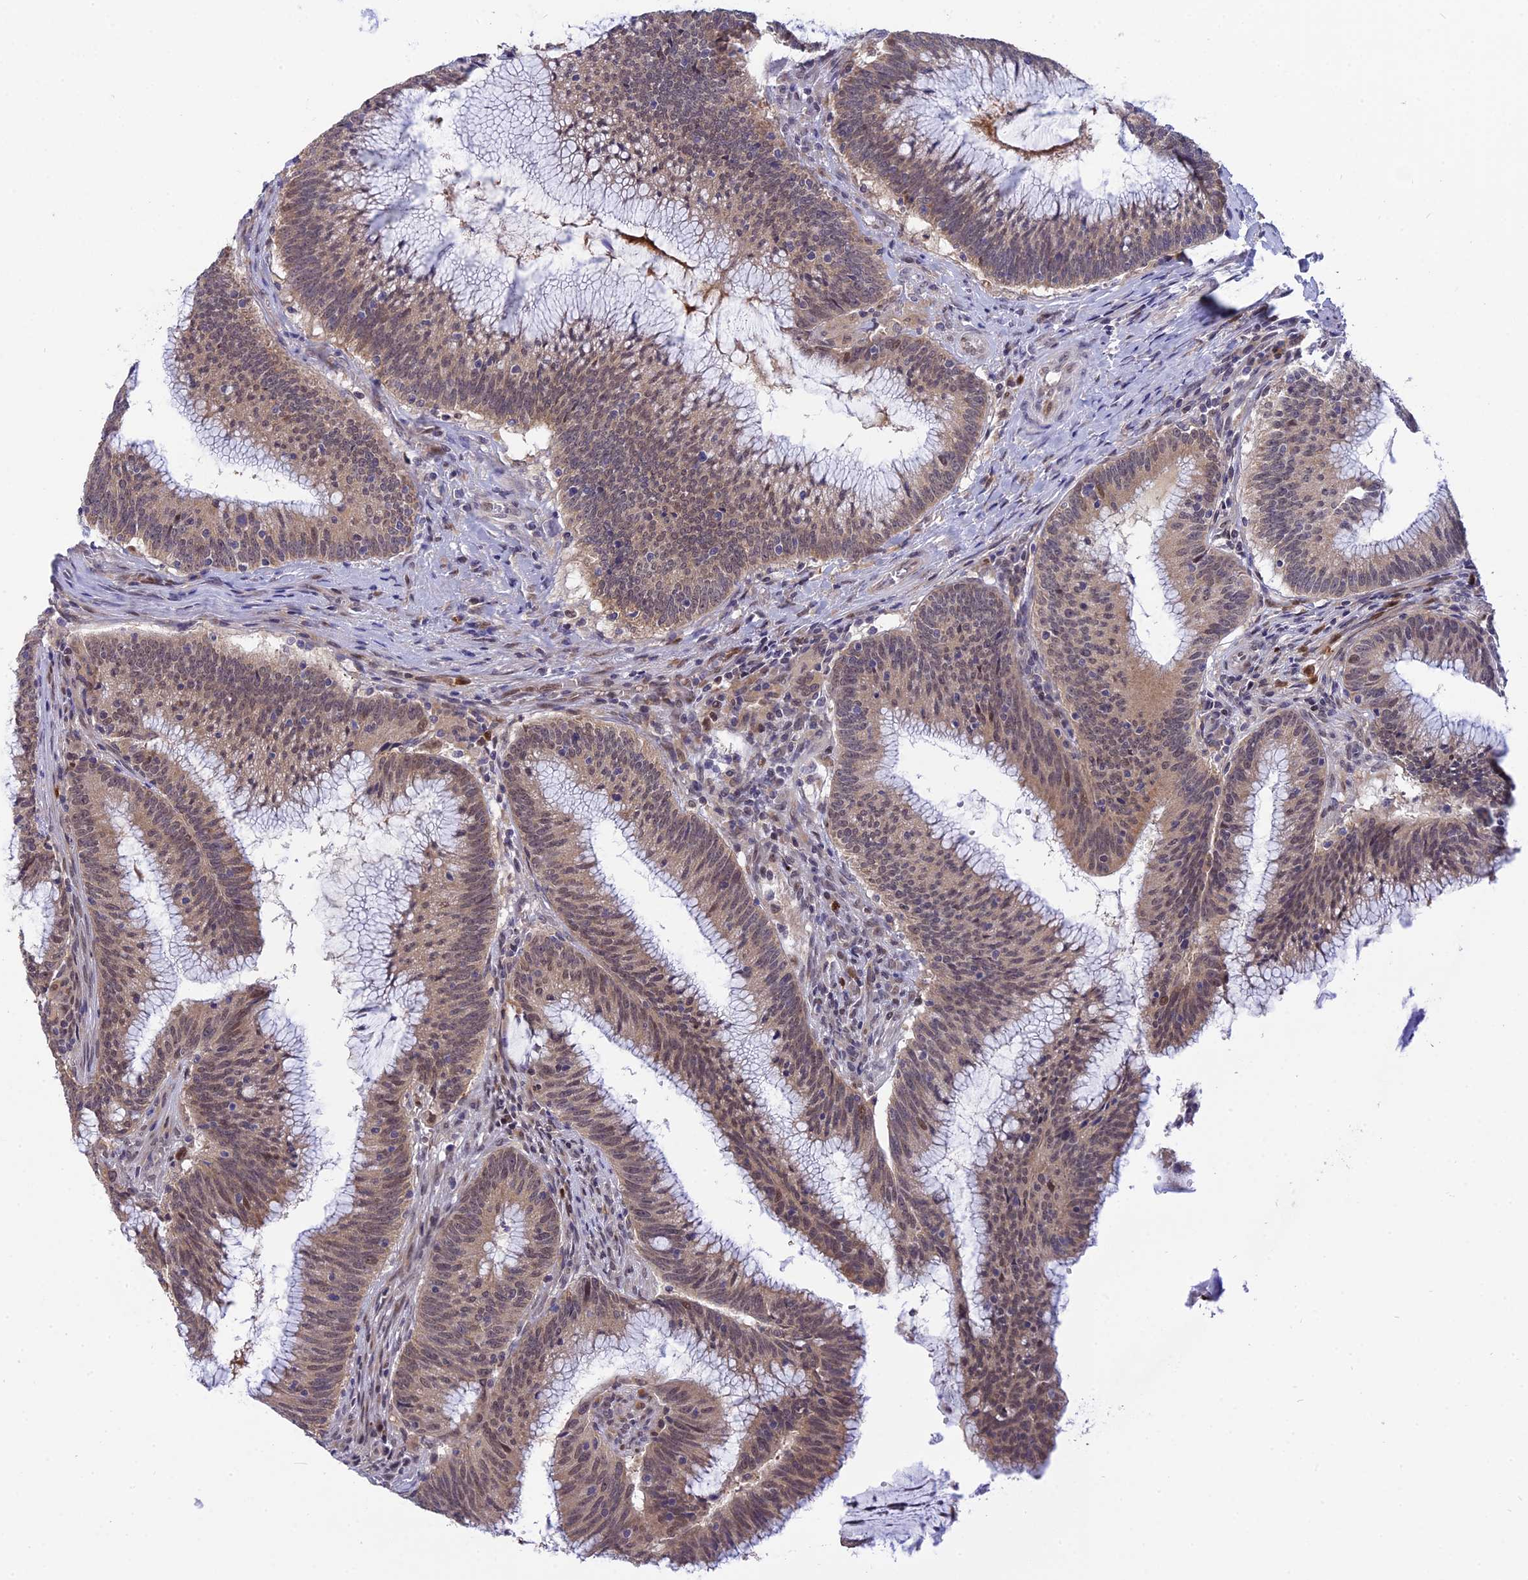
{"staining": {"intensity": "moderate", "quantity": "25%-75%", "location": "nuclear"}, "tissue": "colorectal cancer", "cell_type": "Tumor cells", "image_type": "cancer", "snomed": [{"axis": "morphology", "description": "Adenocarcinoma, NOS"}, {"axis": "topography", "description": "Rectum"}], "caption": "Colorectal cancer stained with a brown dye exhibits moderate nuclear positive staining in about 25%-75% of tumor cells.", "gene": "KCTD14", "patient": {"sex": "female", "age": 77}}